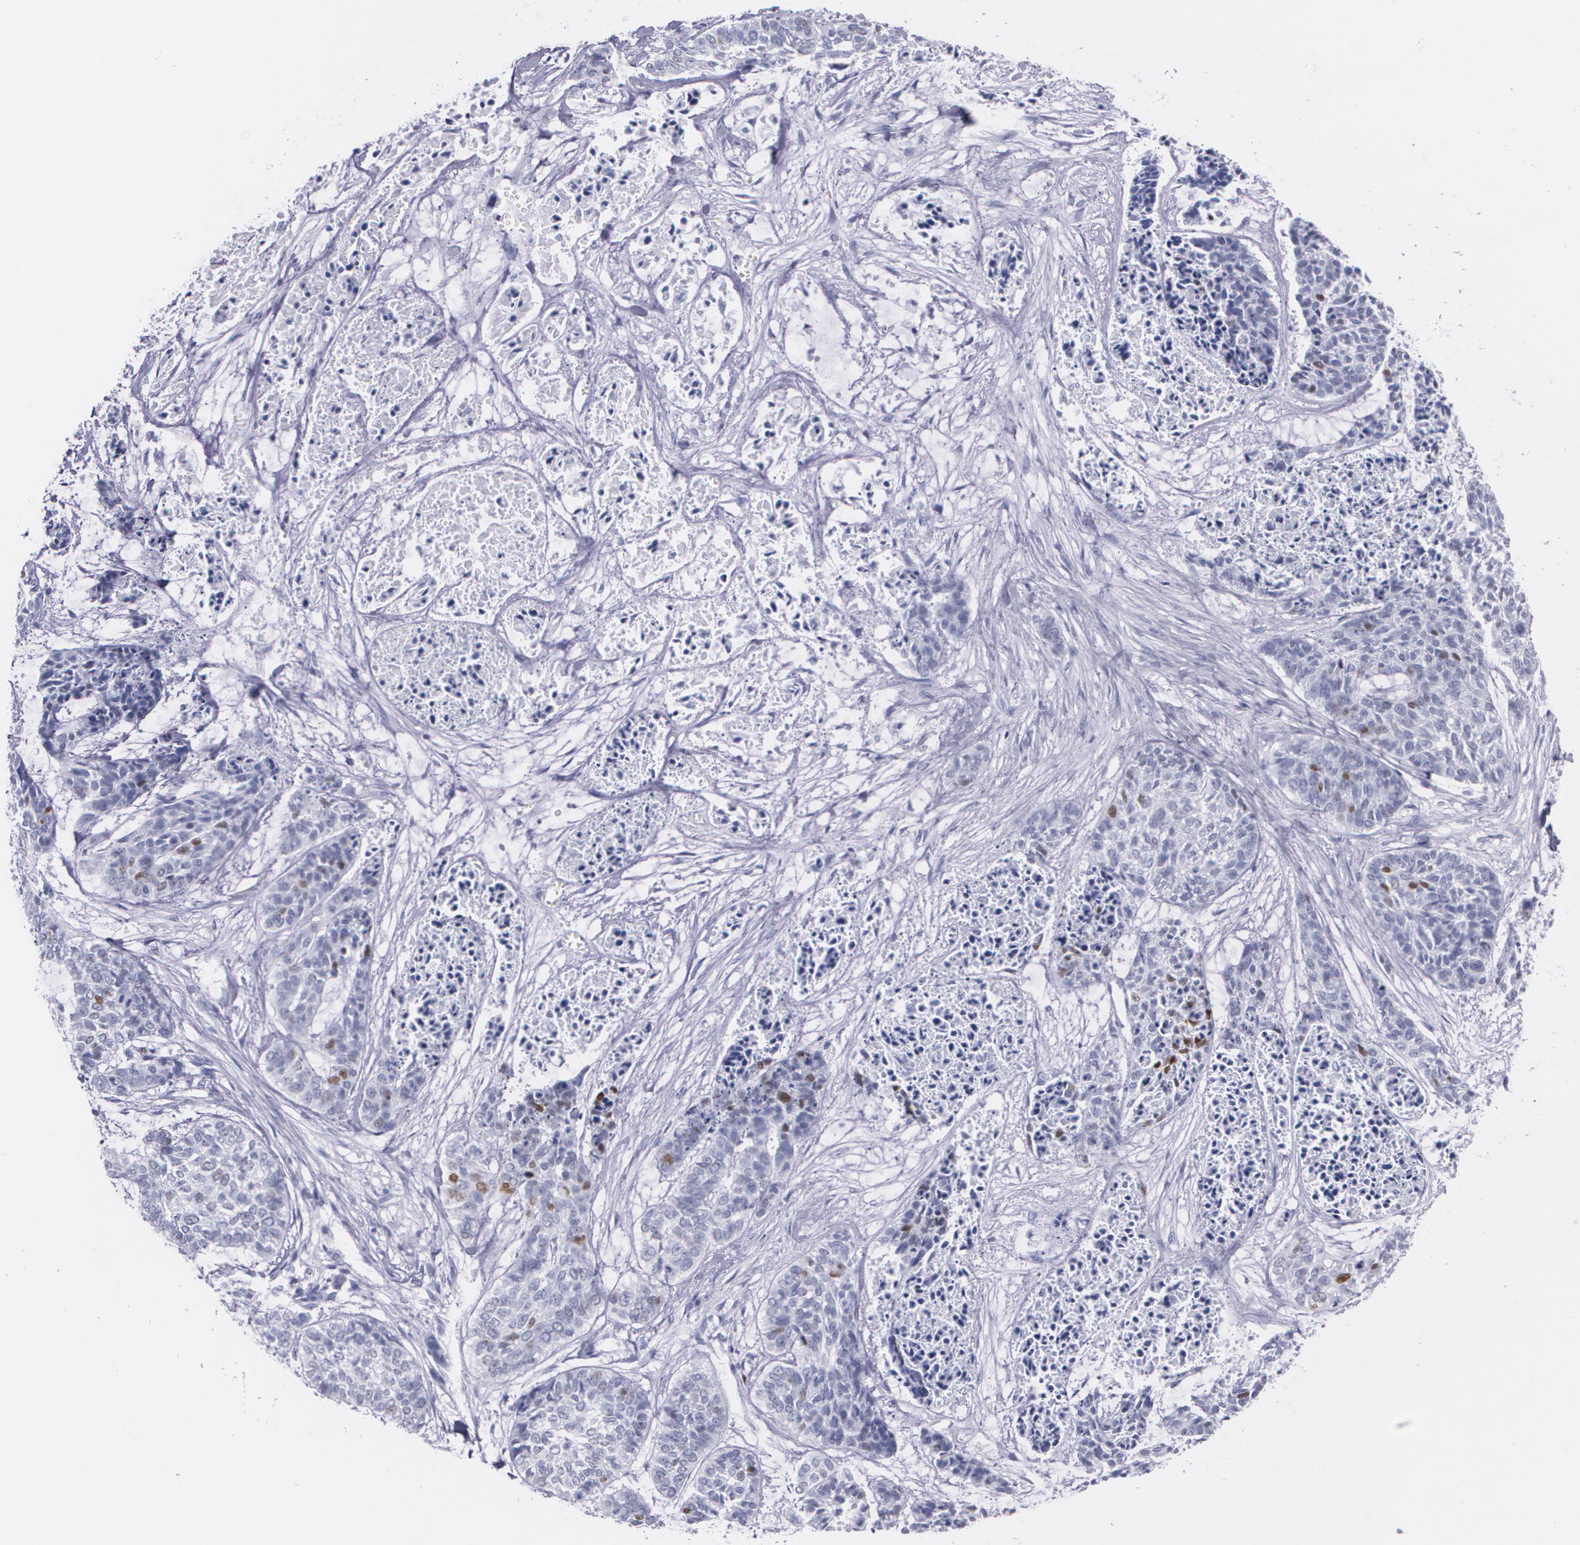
{"staining": {"intensity": "moderate", "quantity": "<25%", "location": "nuclear"}, "tissue": "skin cancer", "cell_type": "Tumor cells", "image_type": "cancer", "snomed": [{"axis": "morphology", "description": "Basal cell carcinoma"}, {"axis": "topography", "description": "Skin"}], "caption": "DAB immunohistochemical staining of skin cancer displays moderate nuclear protein expression in approximately <25% of tumor cells.", "gene": "TP53", "patient": {"sex": "female", "age": 64}}